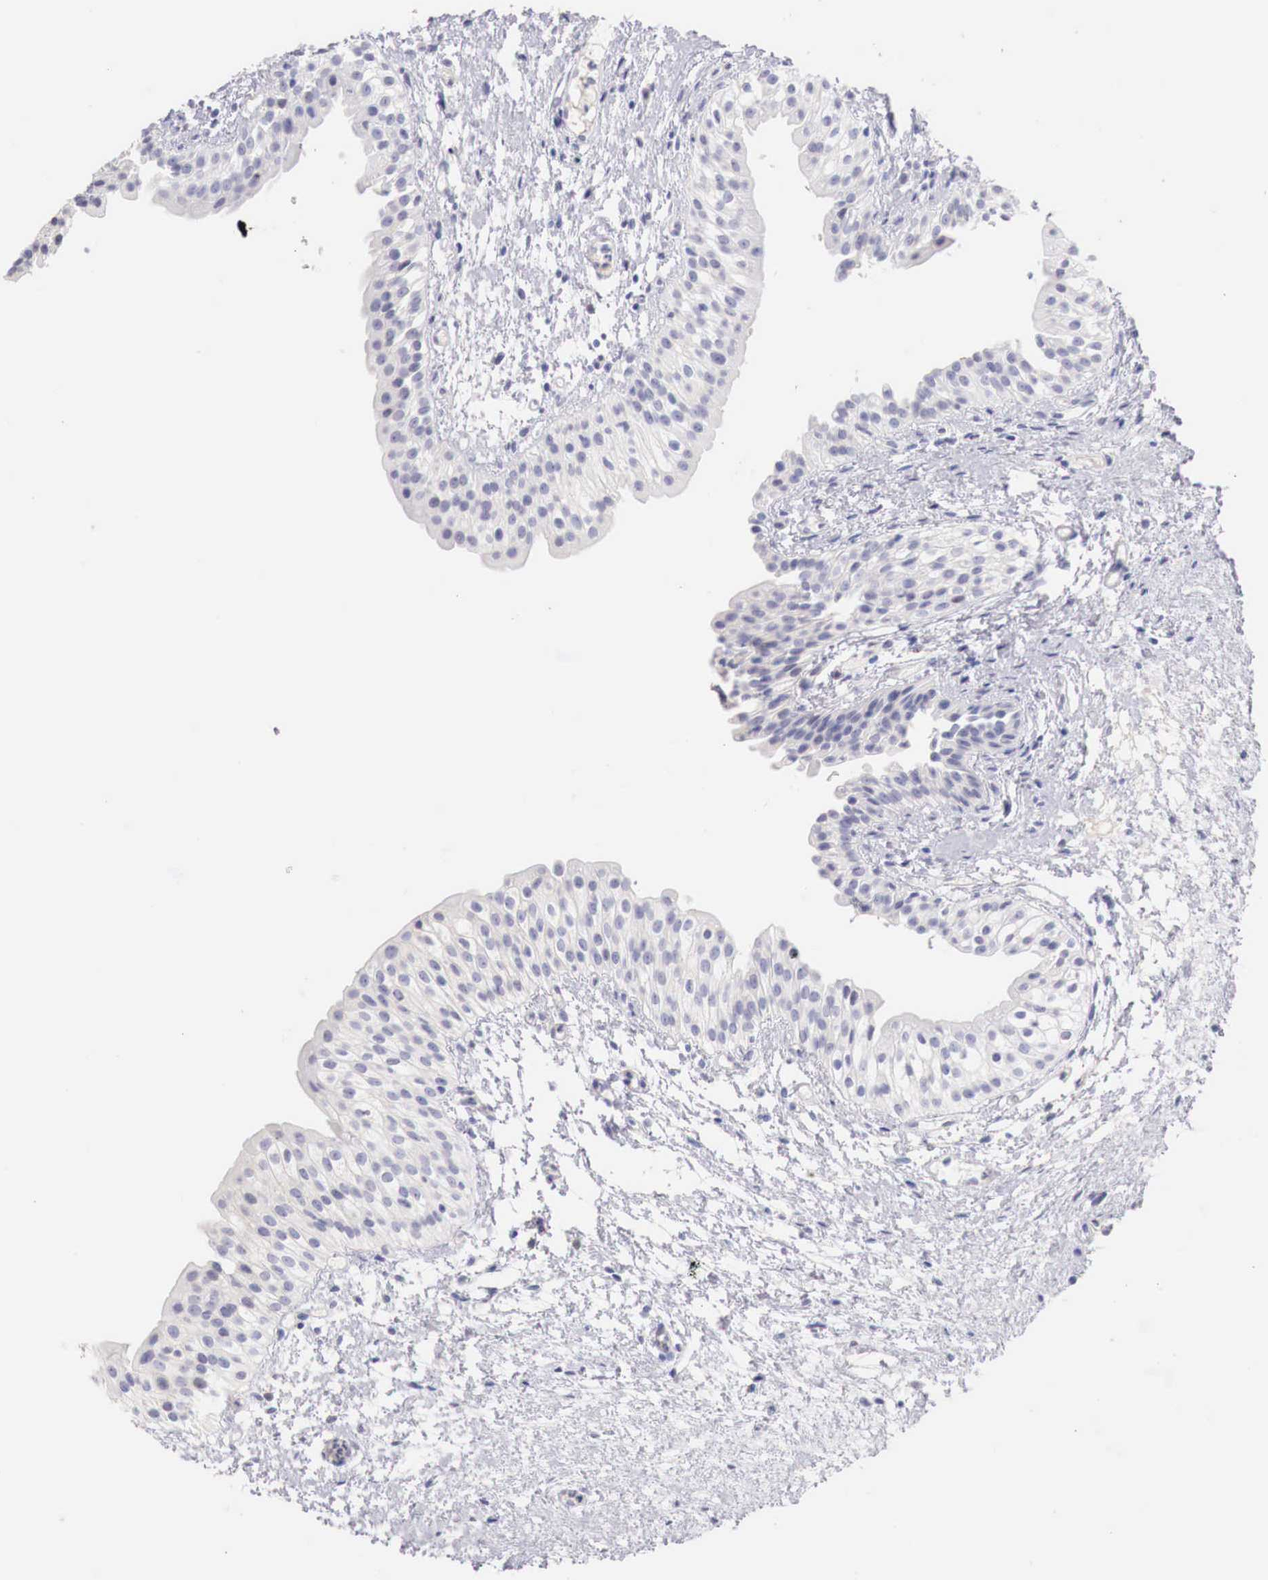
{"staining": {"intensity": "negative", "quantity": "none", "location": "none"}, "tissue": "urinary bladder", "cell_type": "Urothelial cells", "image_type": "normal", "snomed": [{"axis": "morphology", "description": "Normal tissue, NOS"}, {"axis": "topography", "description": "Urinary bladder"}], "caption": "The photomicrograph exhibits no staining of urothelial cells in benign urinary bladder.", "gene": "ITIH6", "patient": {"sex": "male", "age": 48}}